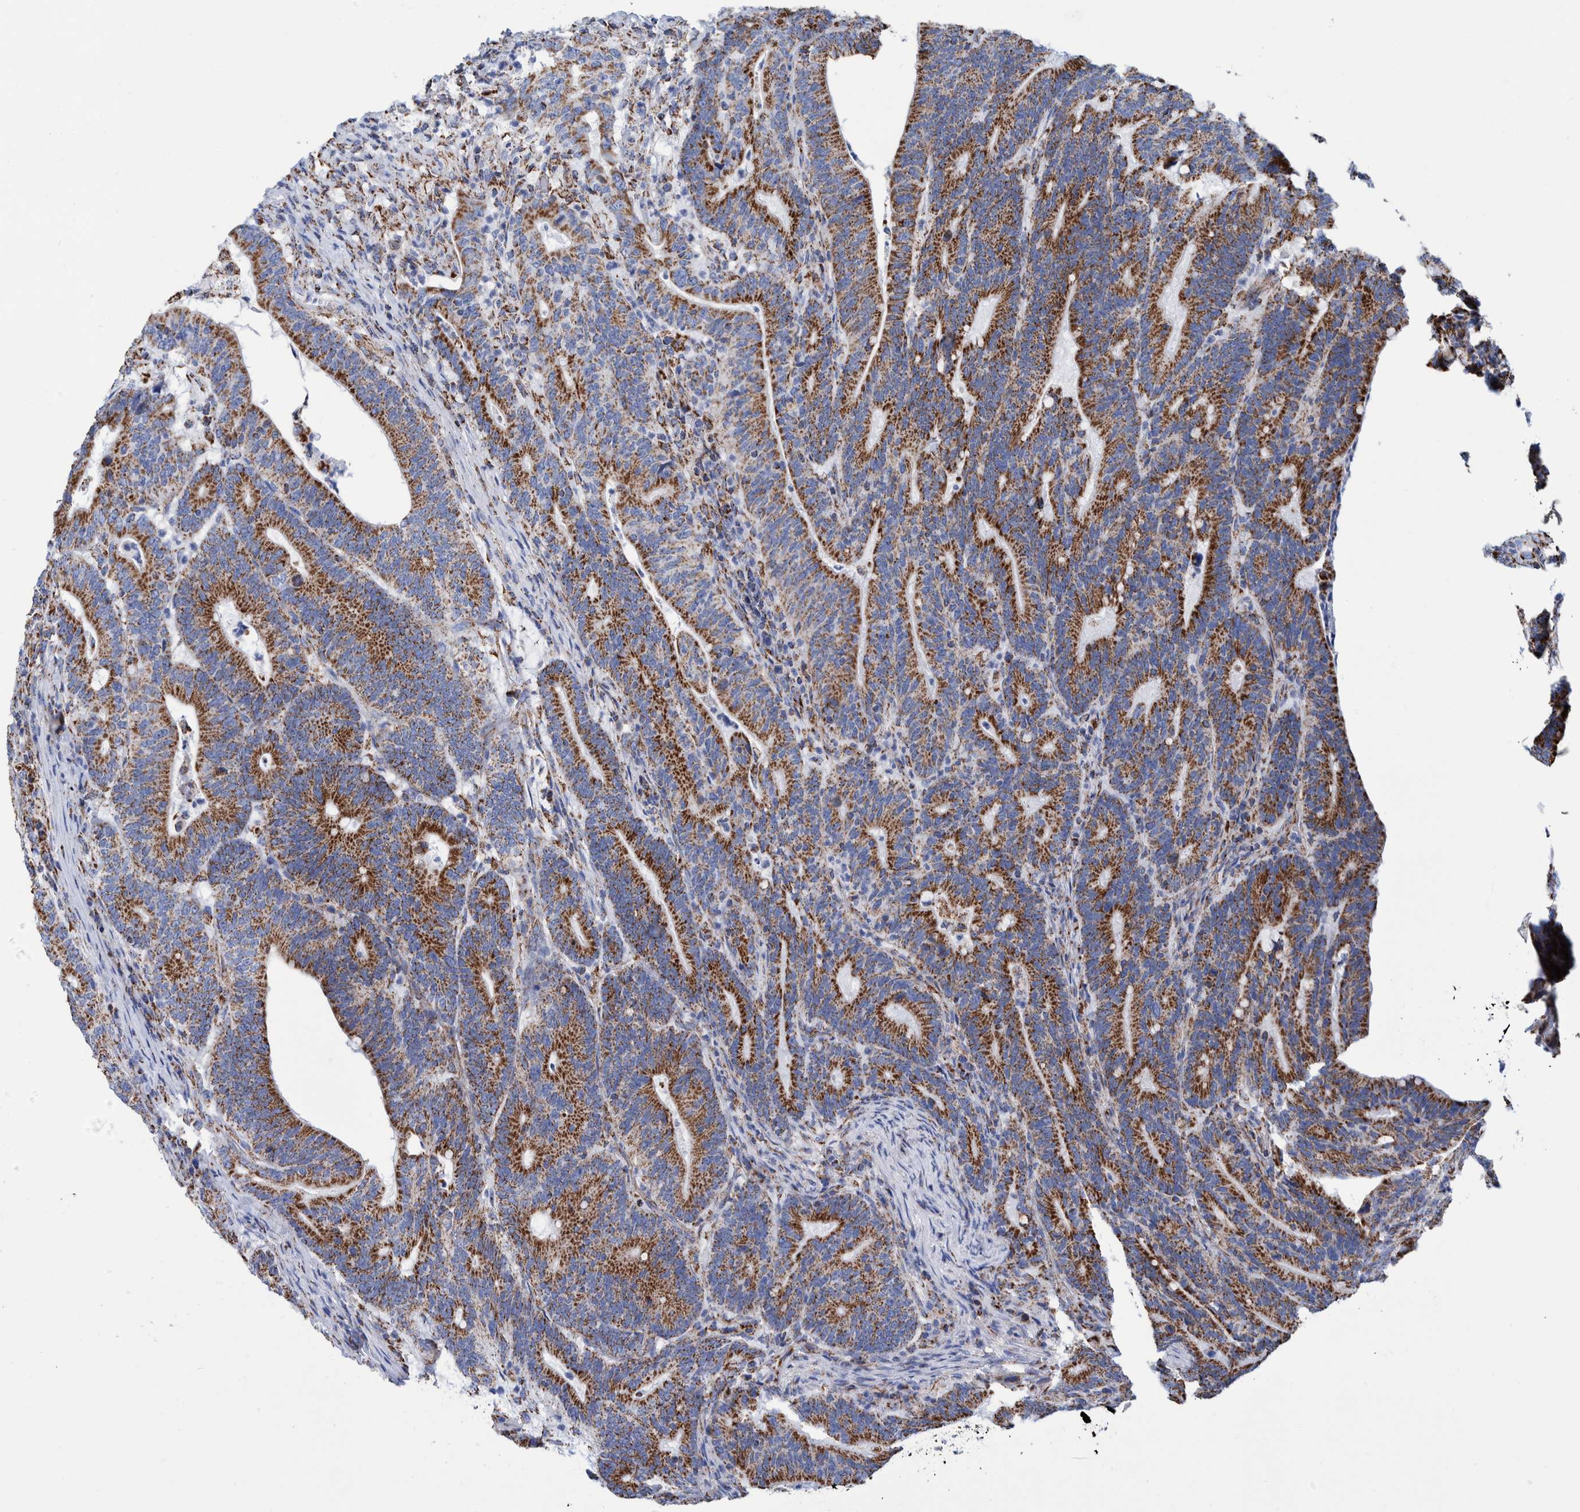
{"staining": {"intensity": "strong", "quantity": ">75%", "location": "cytoplasmic/membranous"}, "tissue": "colorectal cancer", "cell_type": "Tumor cells", "image_type": "cancer", "snomed": [{"axis": "morphology", "description": "Adenocarcinoma, NOS"}, {"axis": "topography", "description": "Colon"}], "caption": "Immunohistochemistry of human colorectal adenocarcinoma displays high levels of strong cytoplasmic/membranous positivity in about >75% of tumor cells.", "gene": "DECR1", "patient": {"sex": "female", "age": 66}}